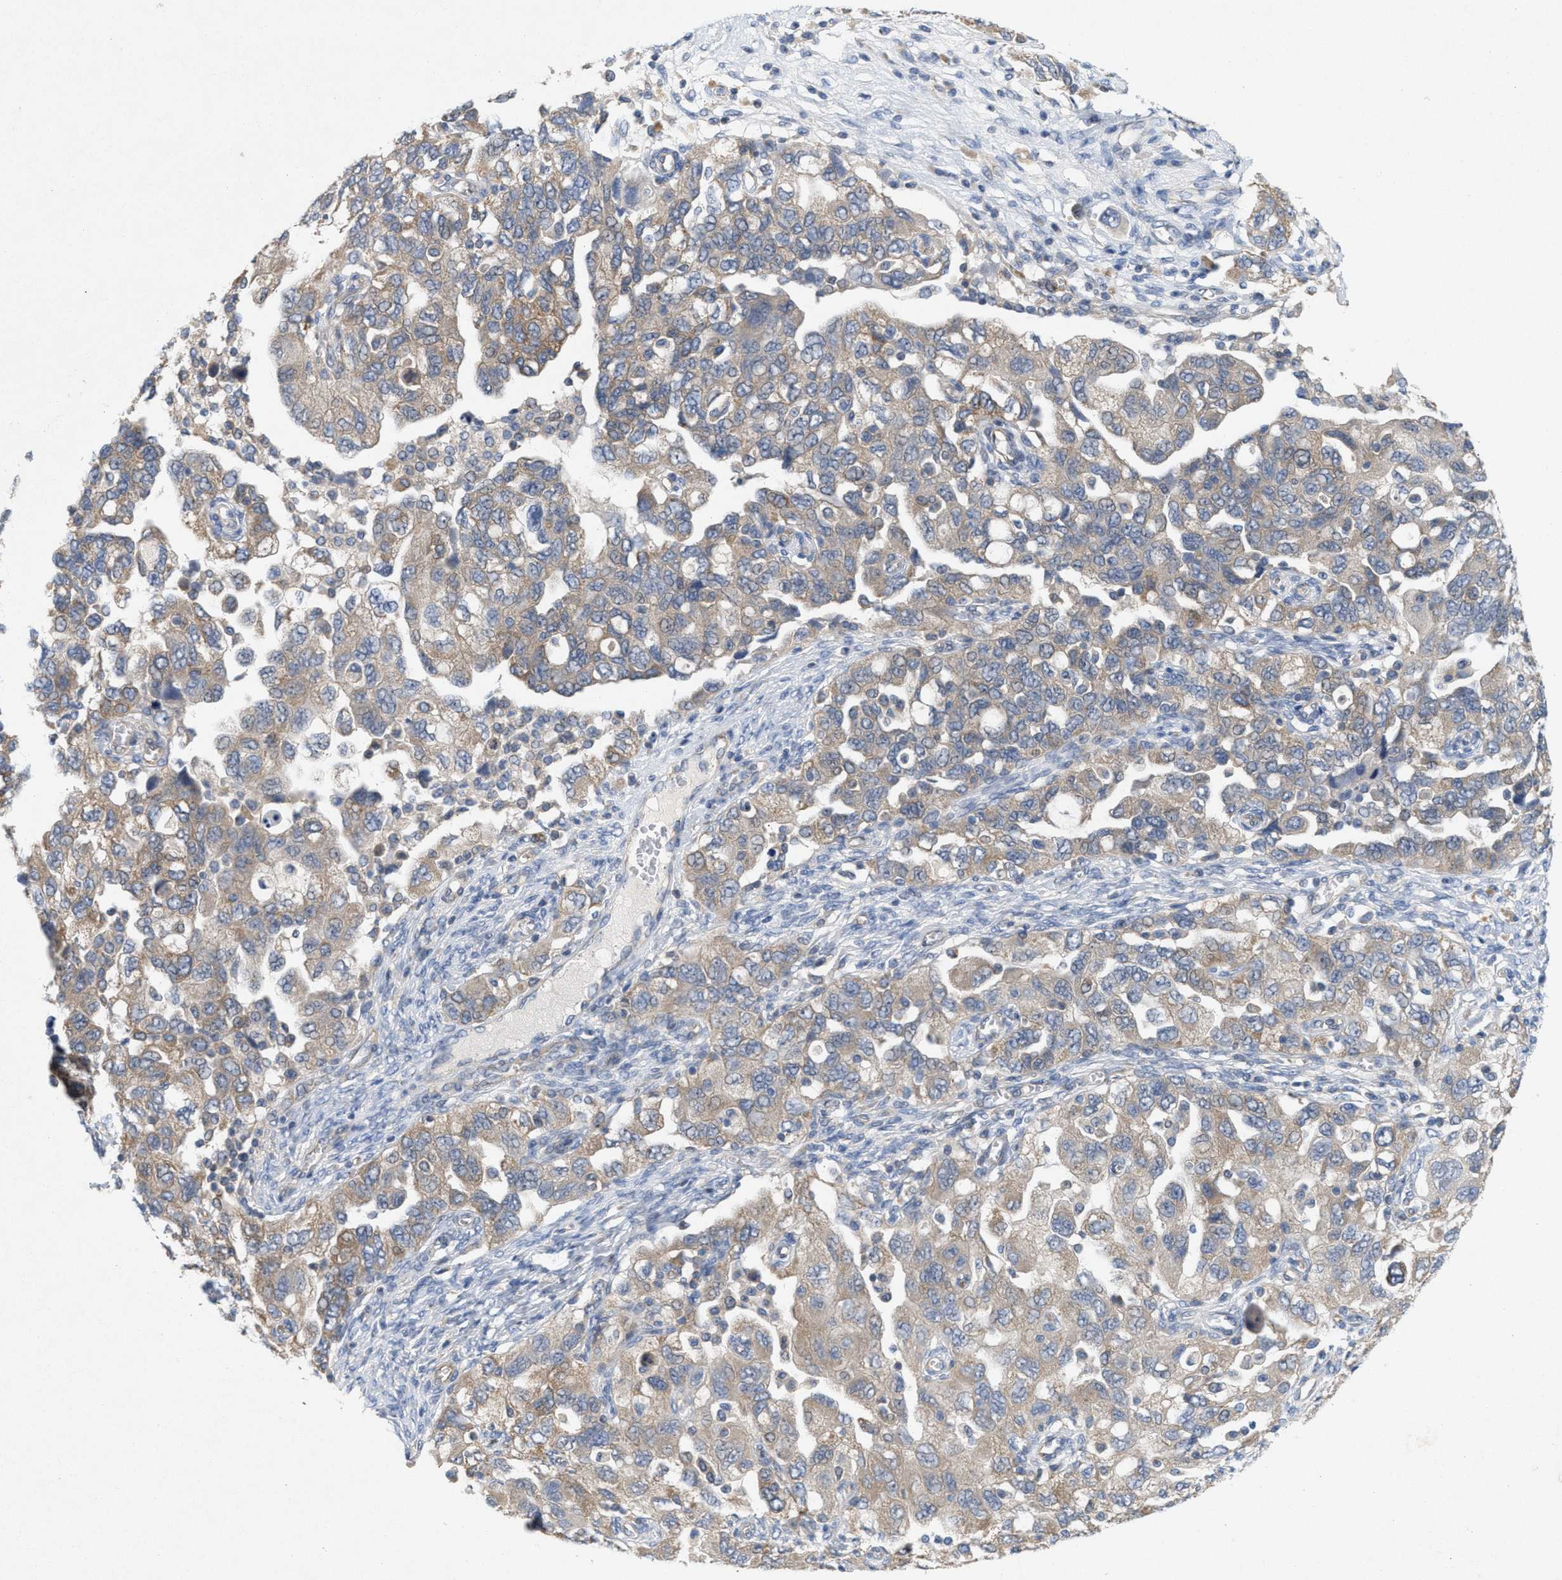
{"staining": {"intensity": "weak", "quantity": ">75%", "location": "cytoplasmic/membranous"}, "tissue": "ovarian cancer", "cell_type": "Tumor cells", "image_type": "cancer", "snomed": [{"axis": "morphology", "description": "Carcinoma, NOS"}, {"axis": "morphology", "description": "Cystadenocarcinoma, serous, NOS"}, {"axis": "topography", "description": "Ovary"}], "caption": "Immunohistochemical staining of ovarian cancer reveals low levels of weak cytoplasmic/membranous protein expression in about >75% of tumor cells. The staining is performed using DAB brown chromogen to label protein expression. The nuclei are counter-stained blue using hematoxylin.", "gene": "UBAP2", "patient": {"sex": "female", "age": 69}}